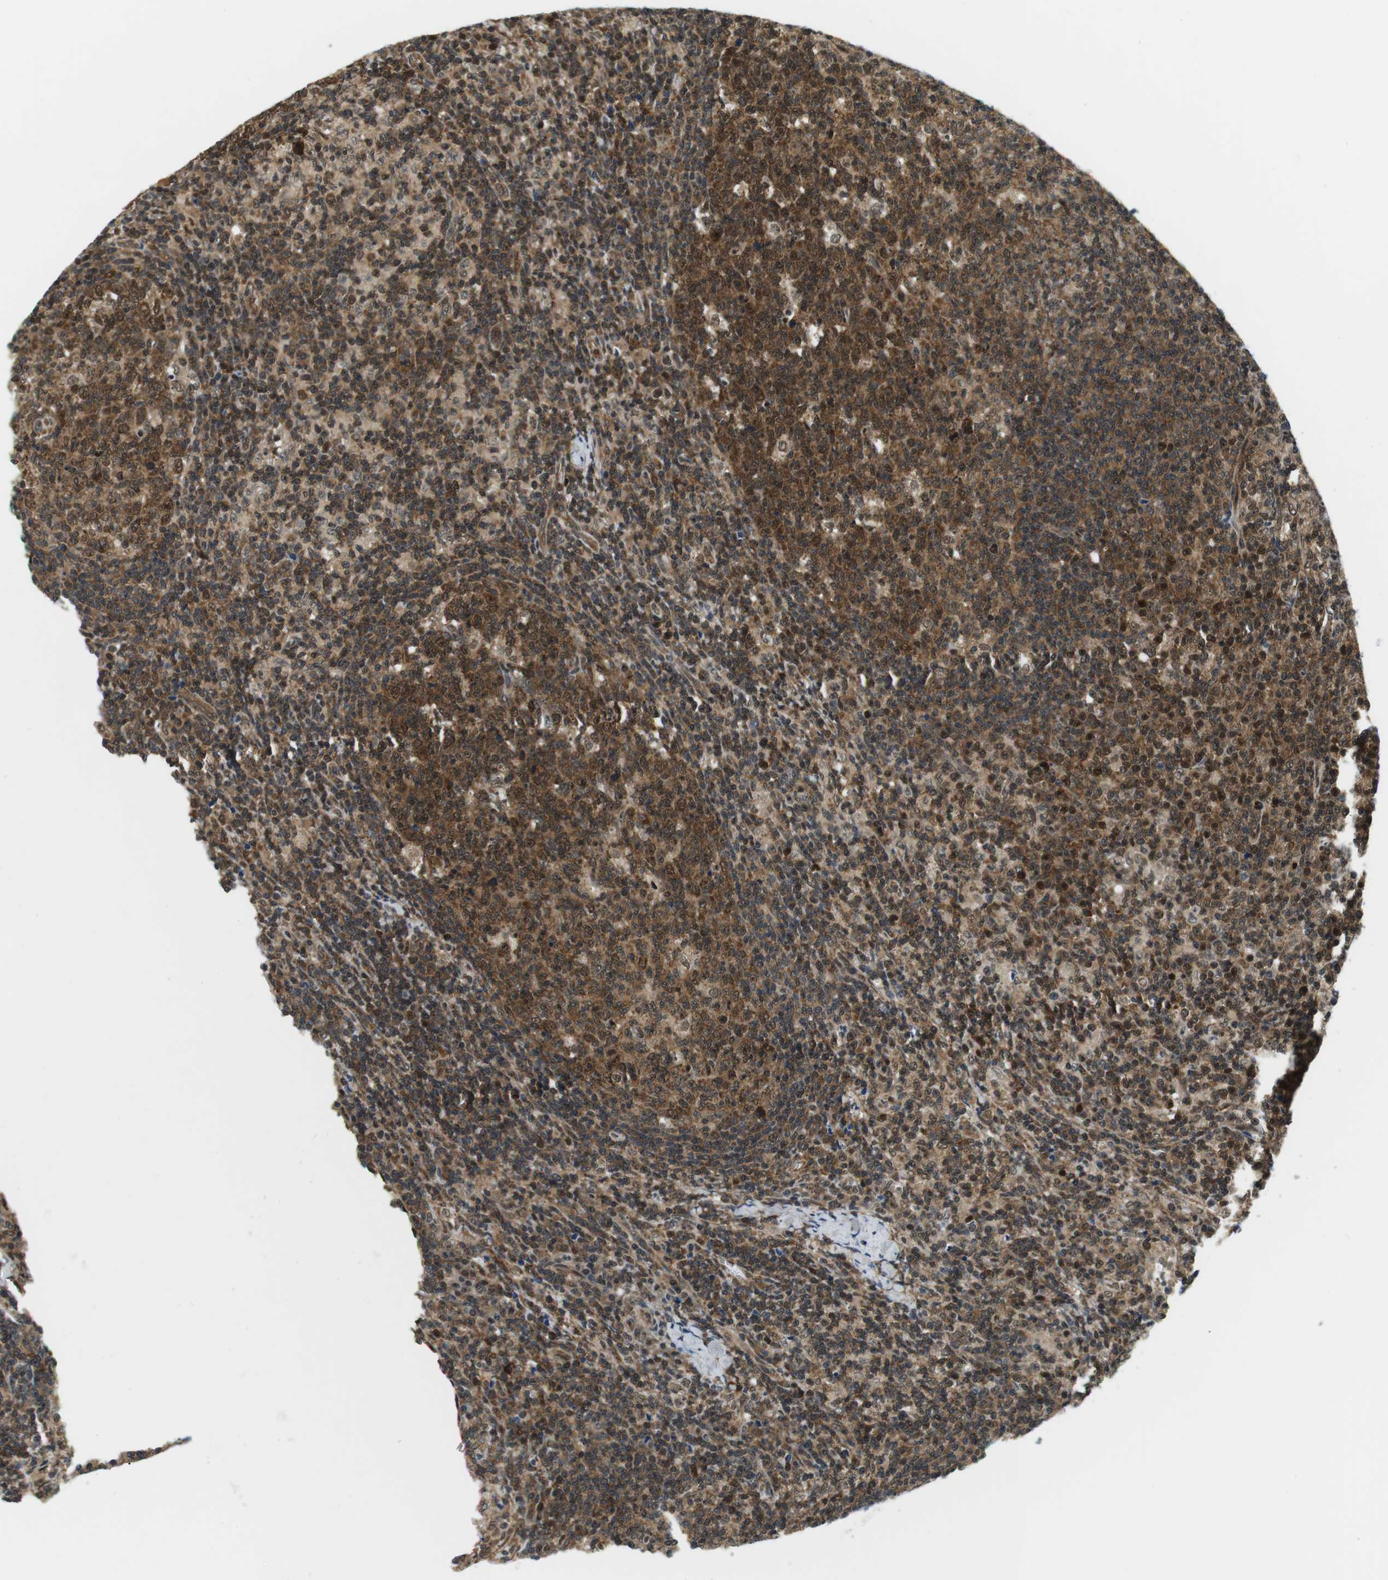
{"staining": {"intensity": "strong", "quantity": ">75%", "location": "cytoplasmic/membranous,nuclear"}, "tissue": "lymph node", "cell_type": "Germinal center cells", "image_type": "normal", "snomed": [{"axis": "morphology", "description": "Normal tissue, NOS"}, {"axis": "morphology", "description": "Inflammation, NOS"}, {"axis": "topography", "description": "Lymph node"}], "caption": "Immunohistochemistry (IHC) of normal human lymph node exhibits high levels of strong cytoplasmic/membranous,nuclear expression in about >75% of germinal center cells.", "gene": "CSNK2B", "patient": {"sex": "male", "age": 55}}